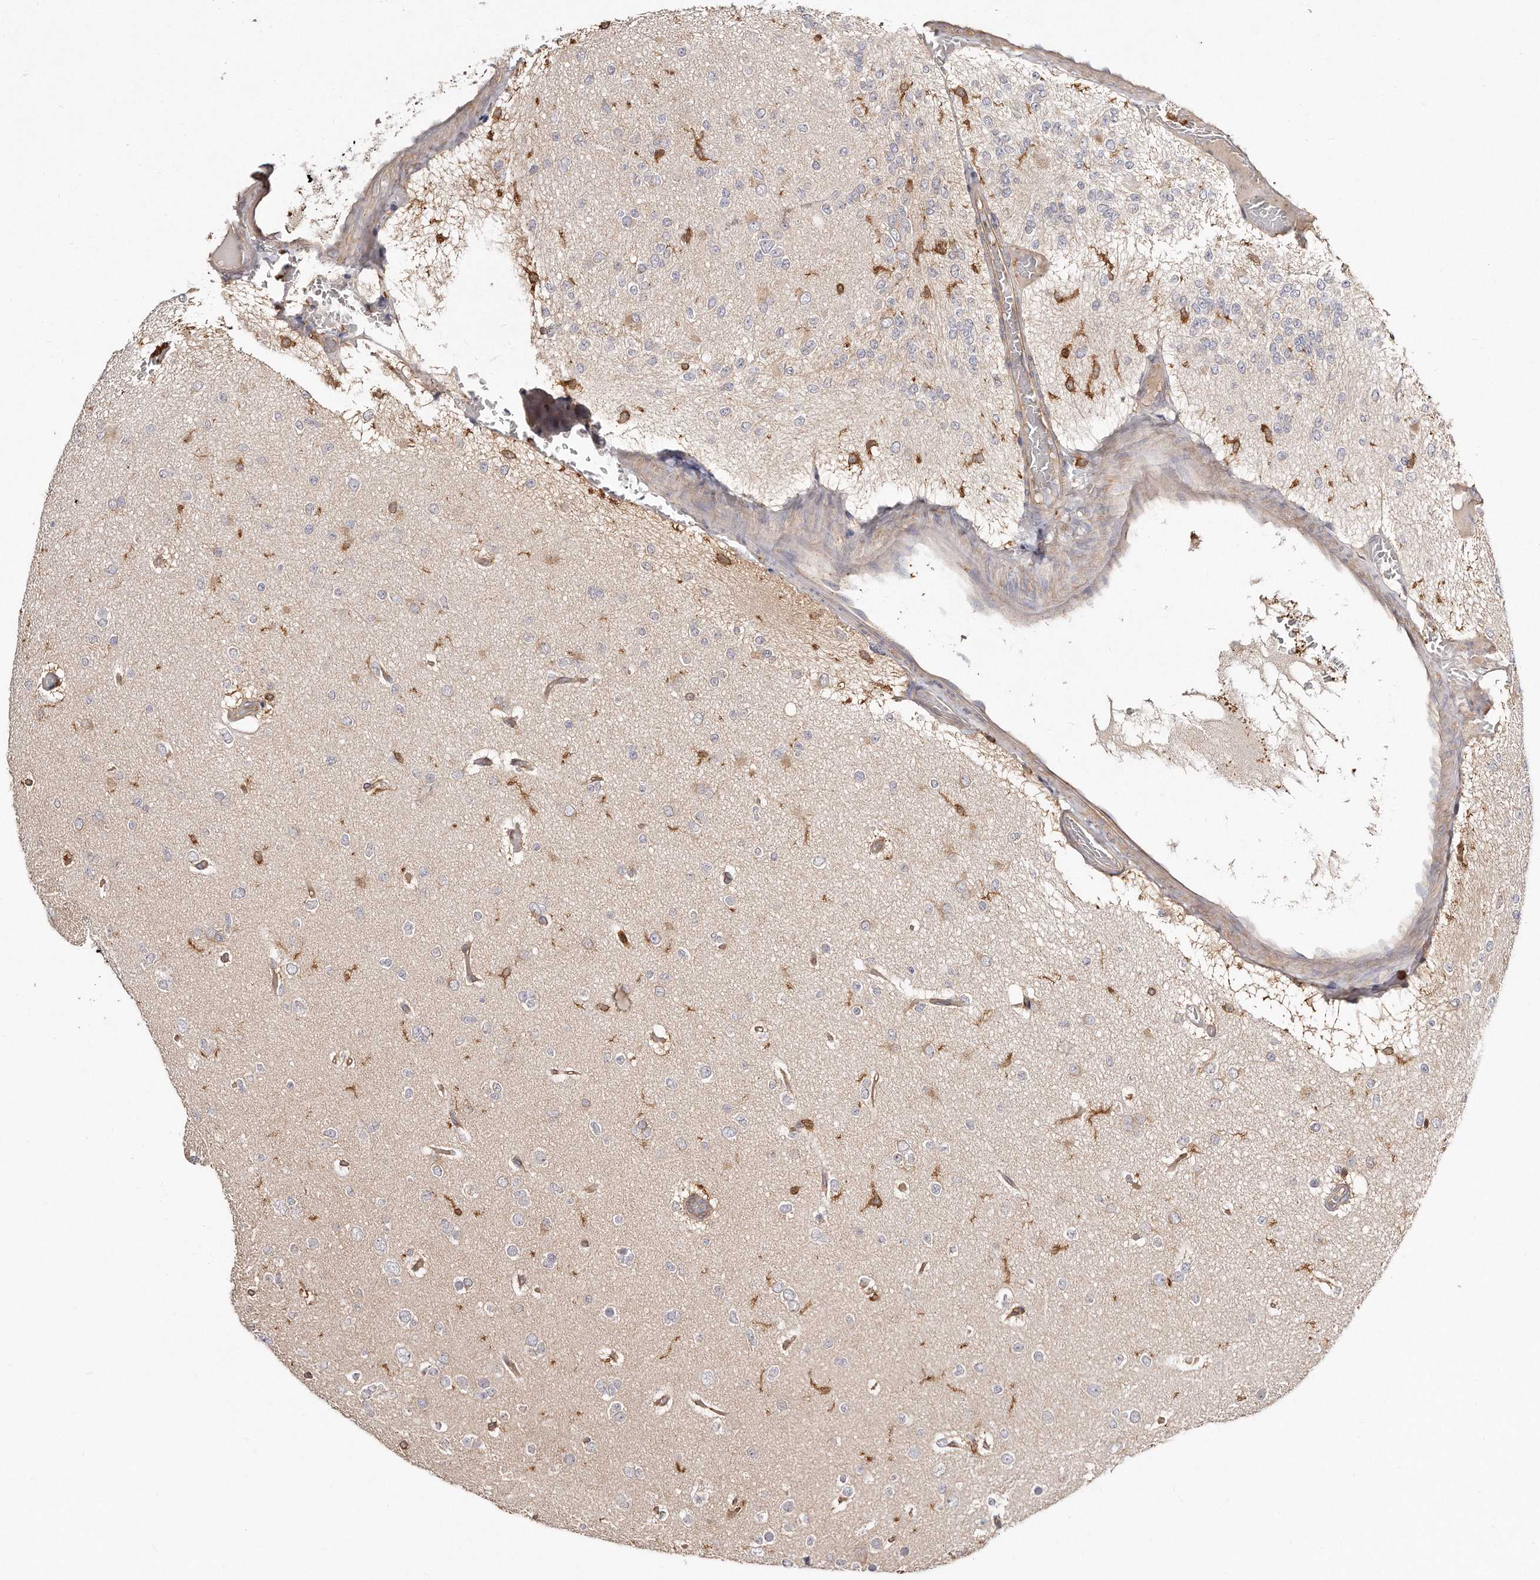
{"staining": {"intensity": "negative", "quantity": "none", "location": "none"}, "tissue": "glioma", "cell_type": "Tumor cells", "image_type": "cancer", "snomed": [{"axis": "morphology", "description": "Glioma, malignant, Low grade"}, {"axis": "topography", "description": "Brain"}], "caption": "High magnification brightfield microscopy of malignant glioma (low-grade) stained with DAB (3,3'-diaminobenzidine) (brown) and counterstained with hematoxylin (blue): tumor cells show no significant staining.", "gene": "CAP1", "patient": {"sex": "female", "age": 22}}